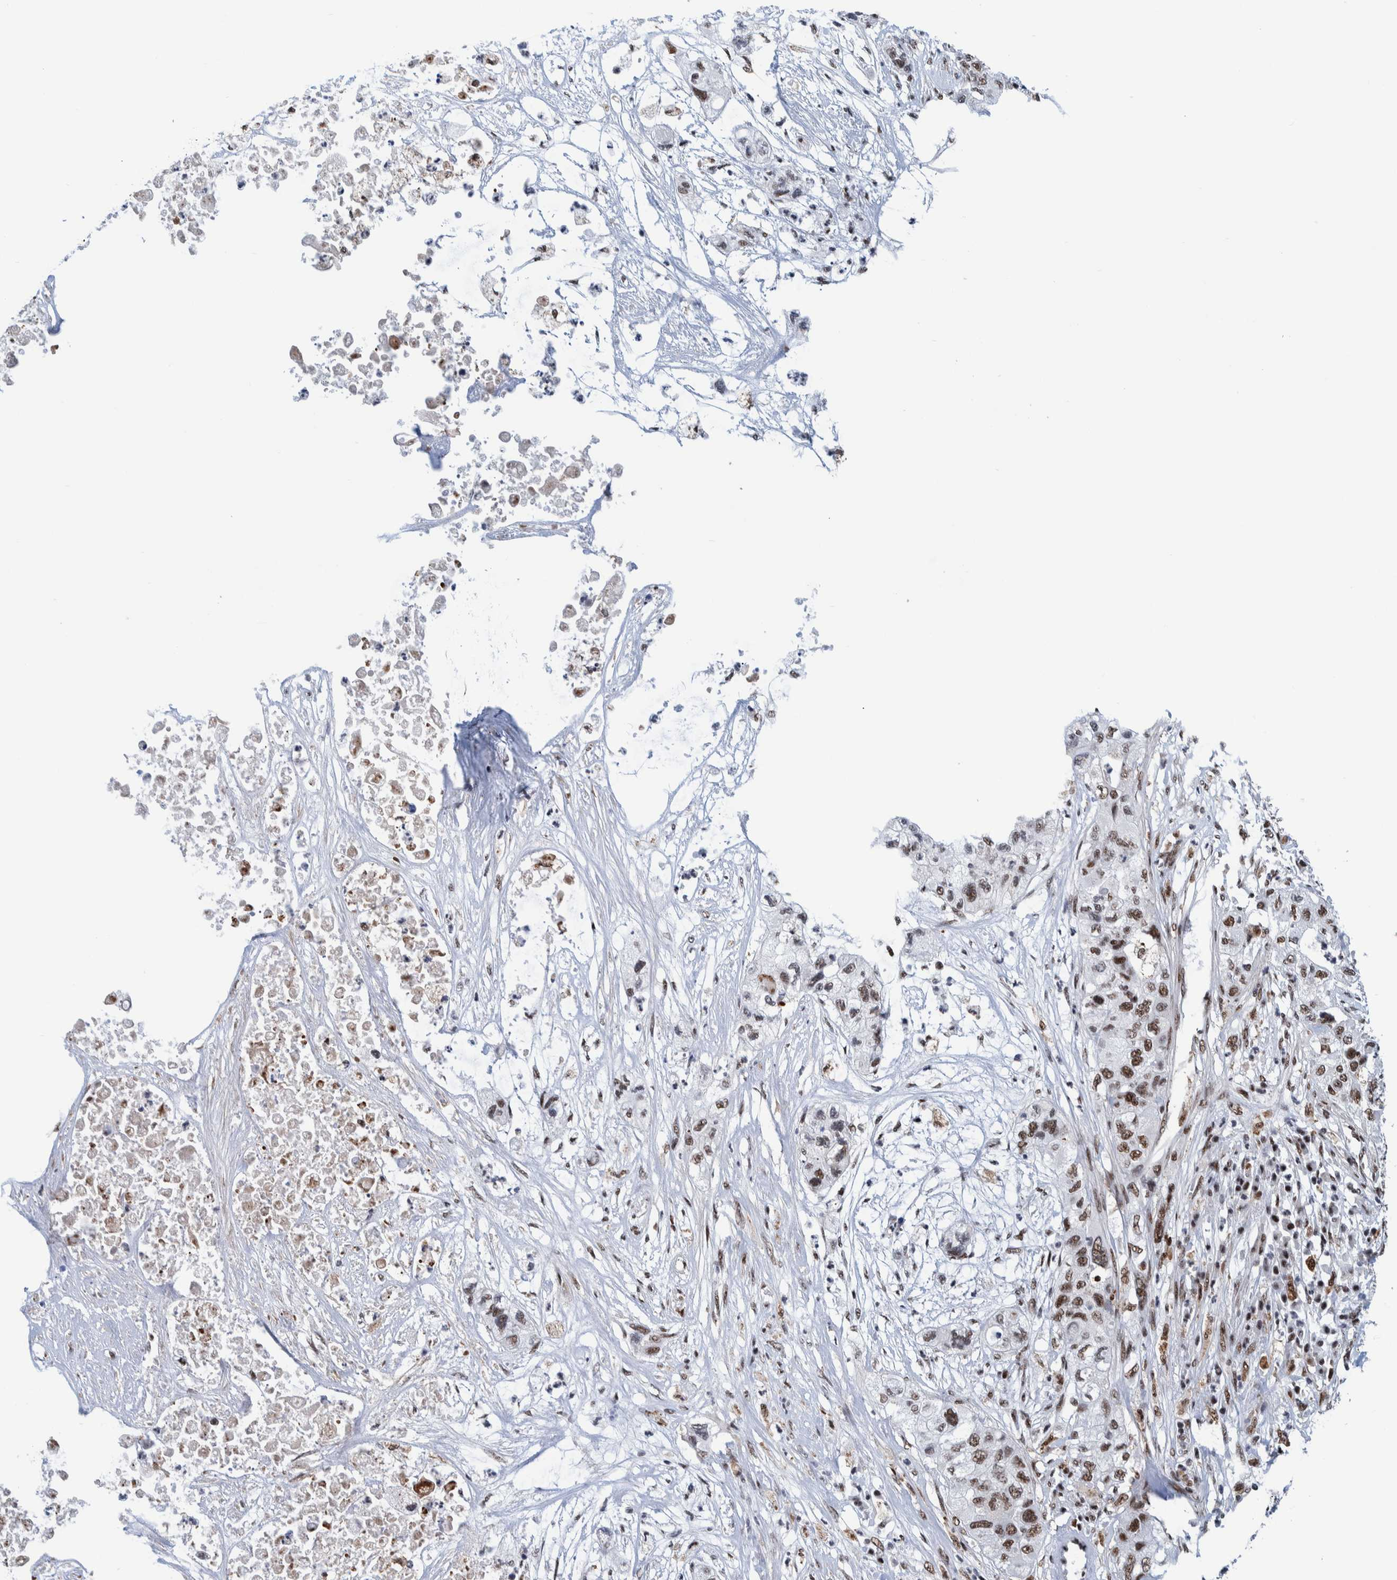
{"staining": {"intensity": "moderate", "quantity": ">75%", "location": "nuclear"}, "tissue": "pancreatic cancer", "cell_type": "Tumor cells", "image_type": "cancer", "snomed": [{"axis": "morphology", "description": "Adenocarcinoma, NOS"}, {"axis": "topography", "description": "Pancreas"}], "caption": "Human adenocarcinoma (pancreatic) stained with a brown dye shows moderate nuclear positive staining in approximately >75% of tumor cells.", "gene": "EFTUD2", "patient": {"sex": "female", "age": 78}}